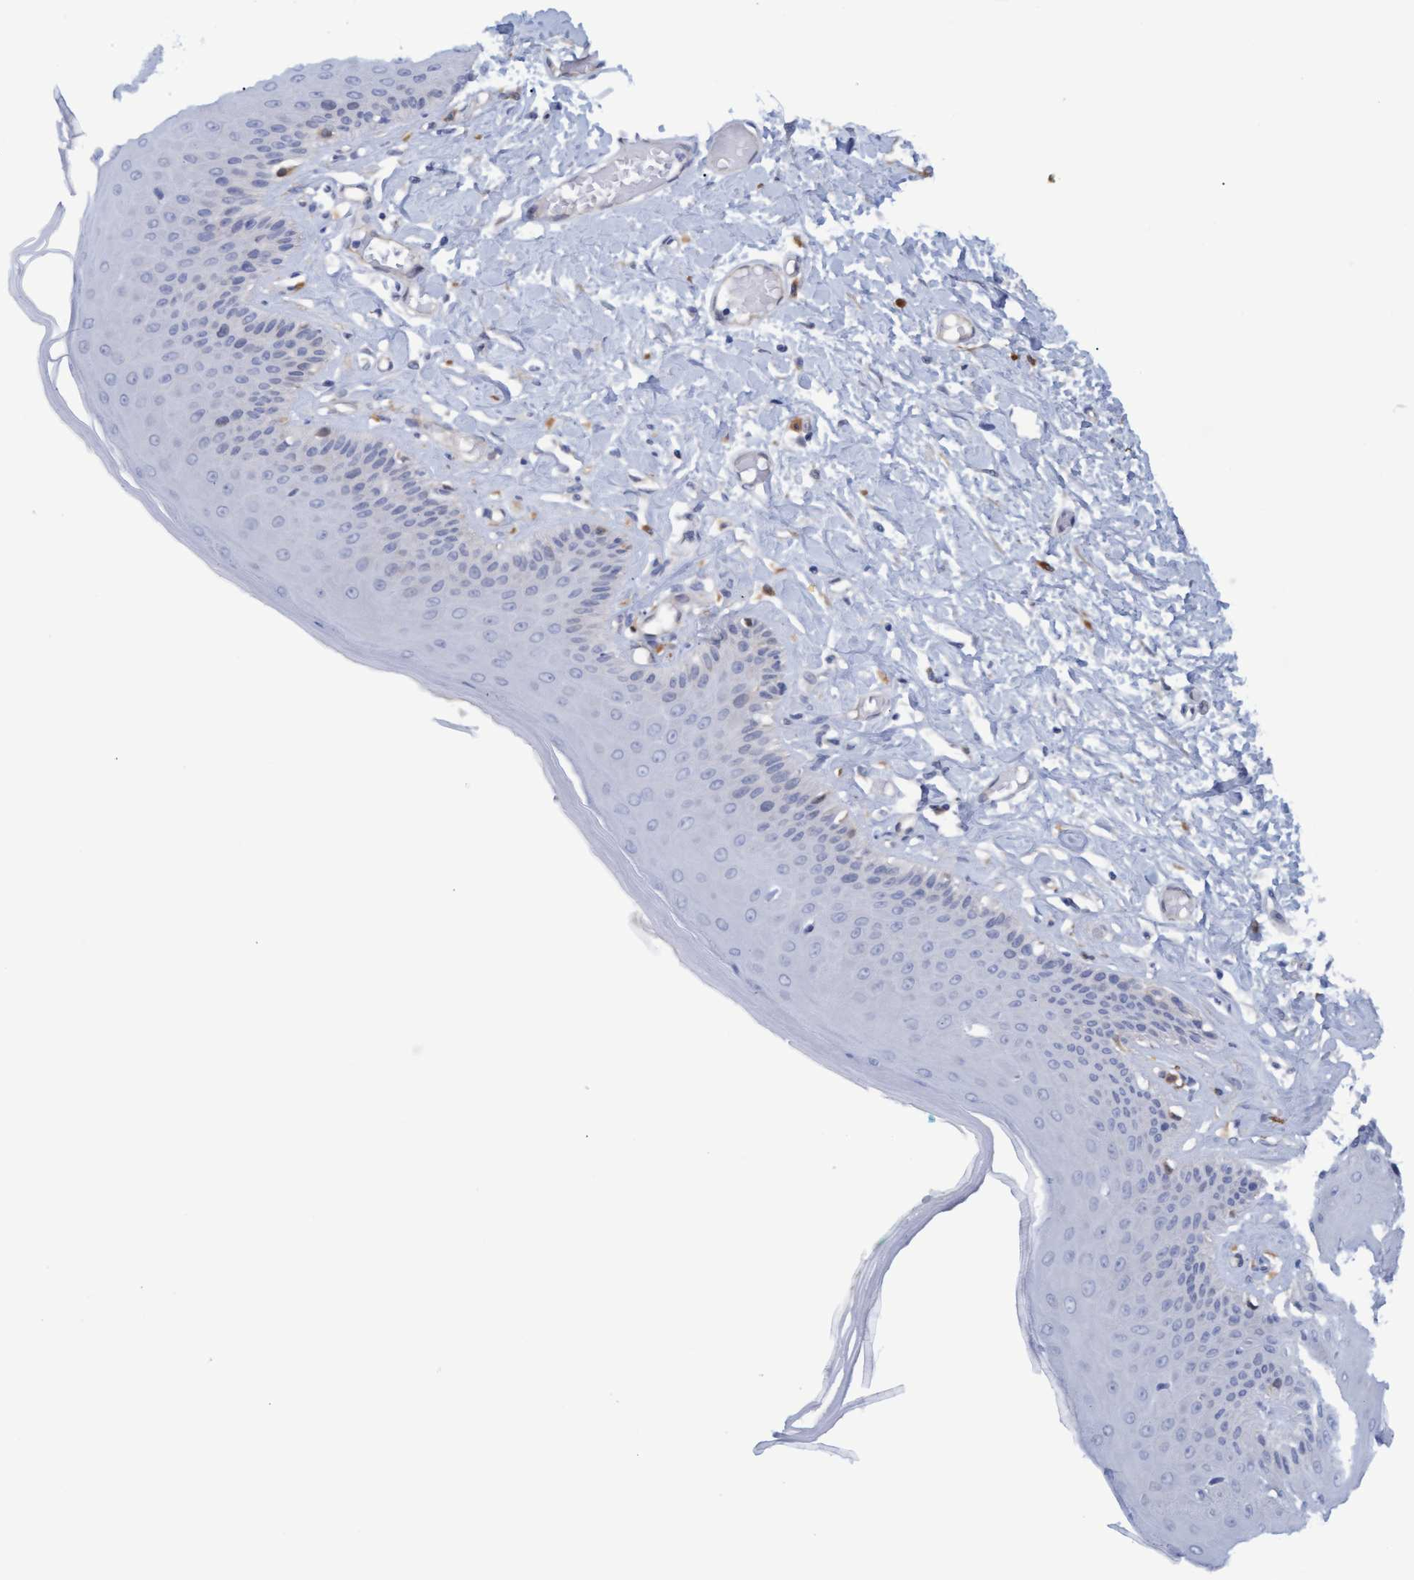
{"staining": {"intensity": "weak", "quantity": "<25%", "location": "cytoplasmic/membranous"}, "tissue": "skin", "cell_type": "Epidermal cells", "image_type": "normal", "snomed": [{"axis": "morphology", "description": "Normal tissue, NOS"}, {"axis": "topography", "description": "Vulva"}], "caption": "The micrograph reveals no staining of epidermal cells in normal skin.", "gene": "STXBP1", "patient": {"sex": "female", "age": 73}}